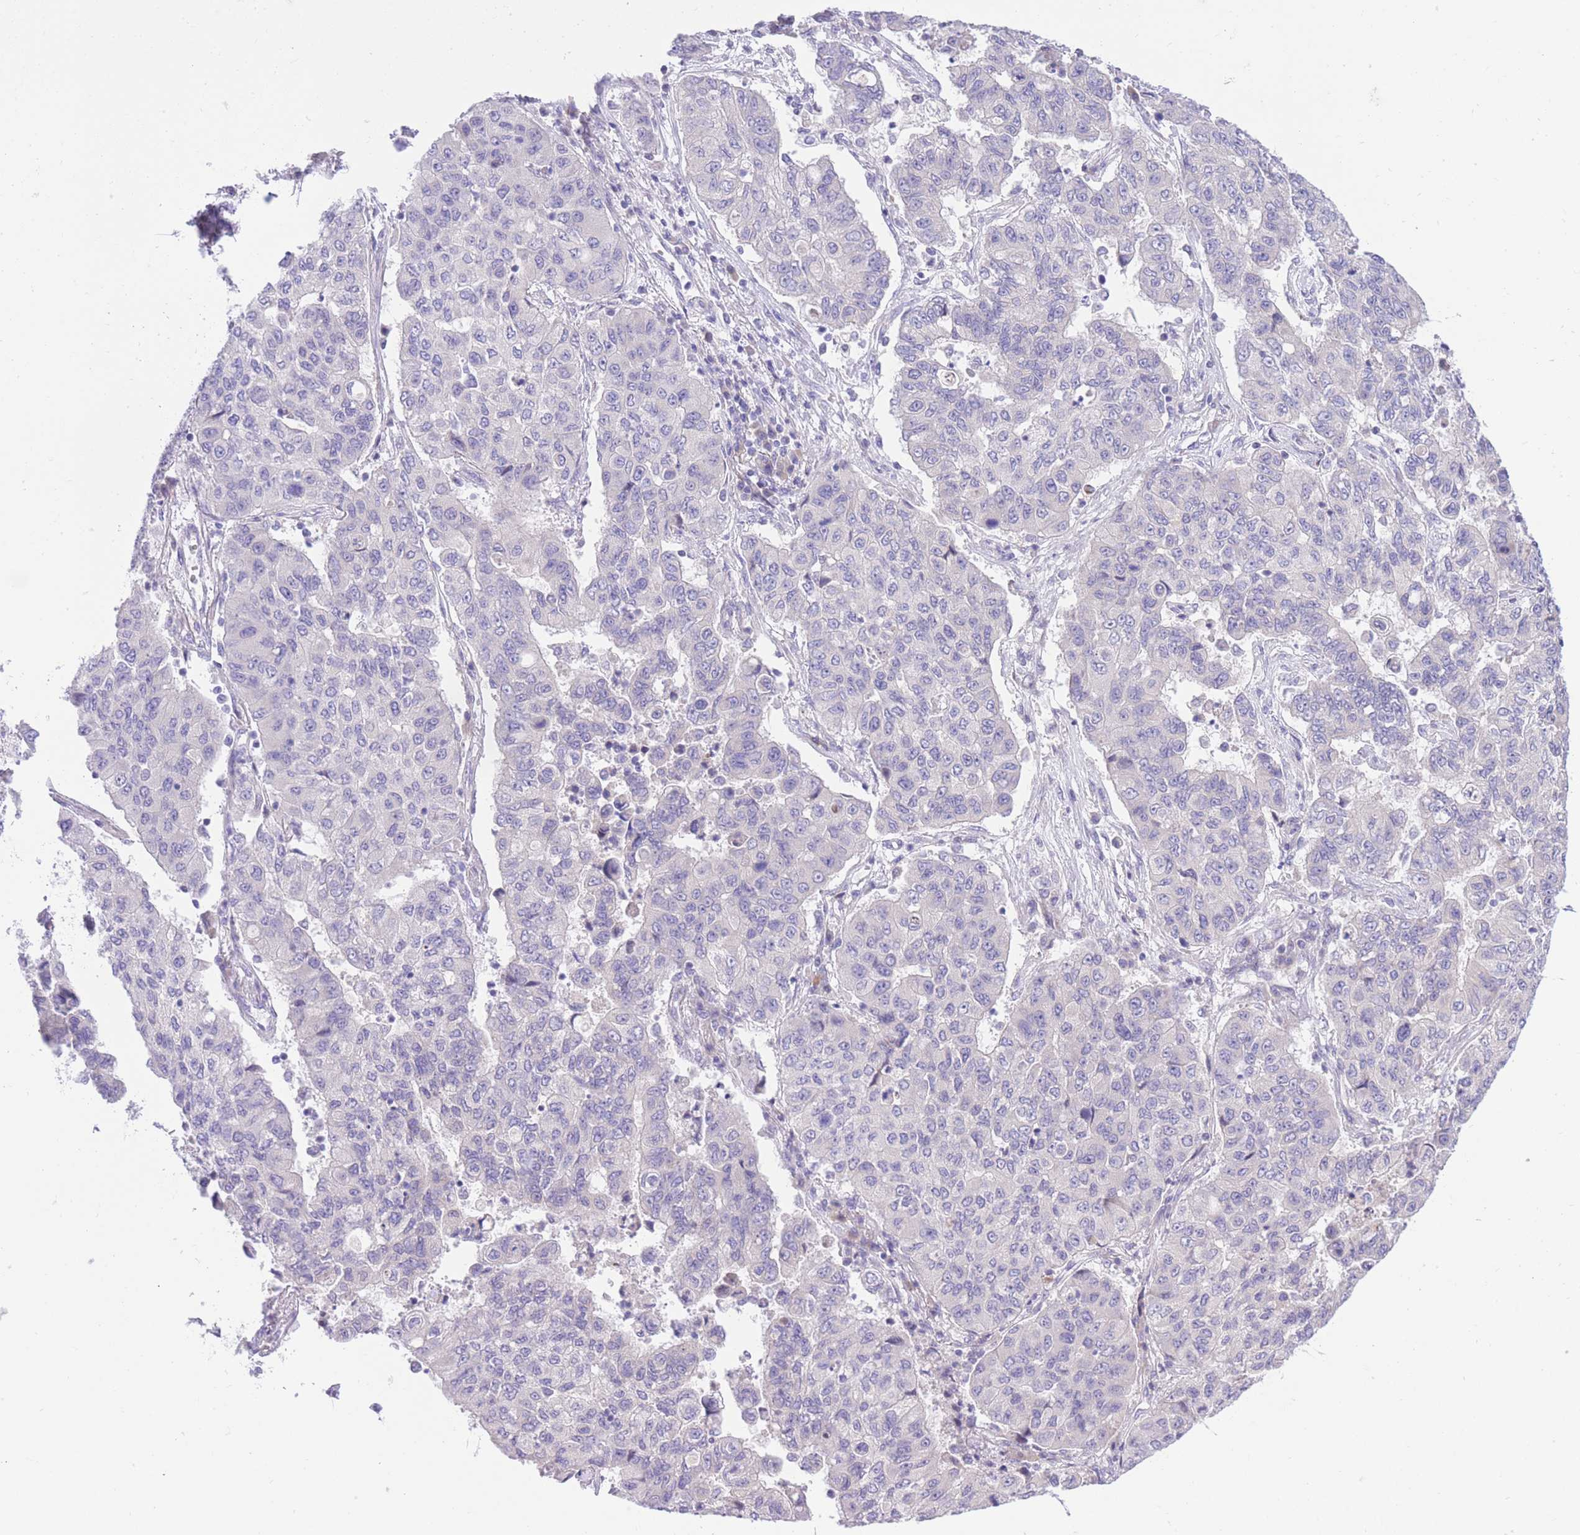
{"staining": {"intensity": "negative", "quantity": "none", "location": "none"}, "tissue": "lung cancer", "cell_type": "Tumor cells", "image_type": "cancer", "snomed": [{"axis": "morphology", "description": "Squamous cell carcinoma, NOS"}, {"axis": "topography", "description": "Lung"}], "caption": "Immunohistochemical staining of lung squamous cell carcinoma reveals no significant staining in tumor cells.", "gene": "RPL39L", "patient": {"sex": "male", "age": 74}}